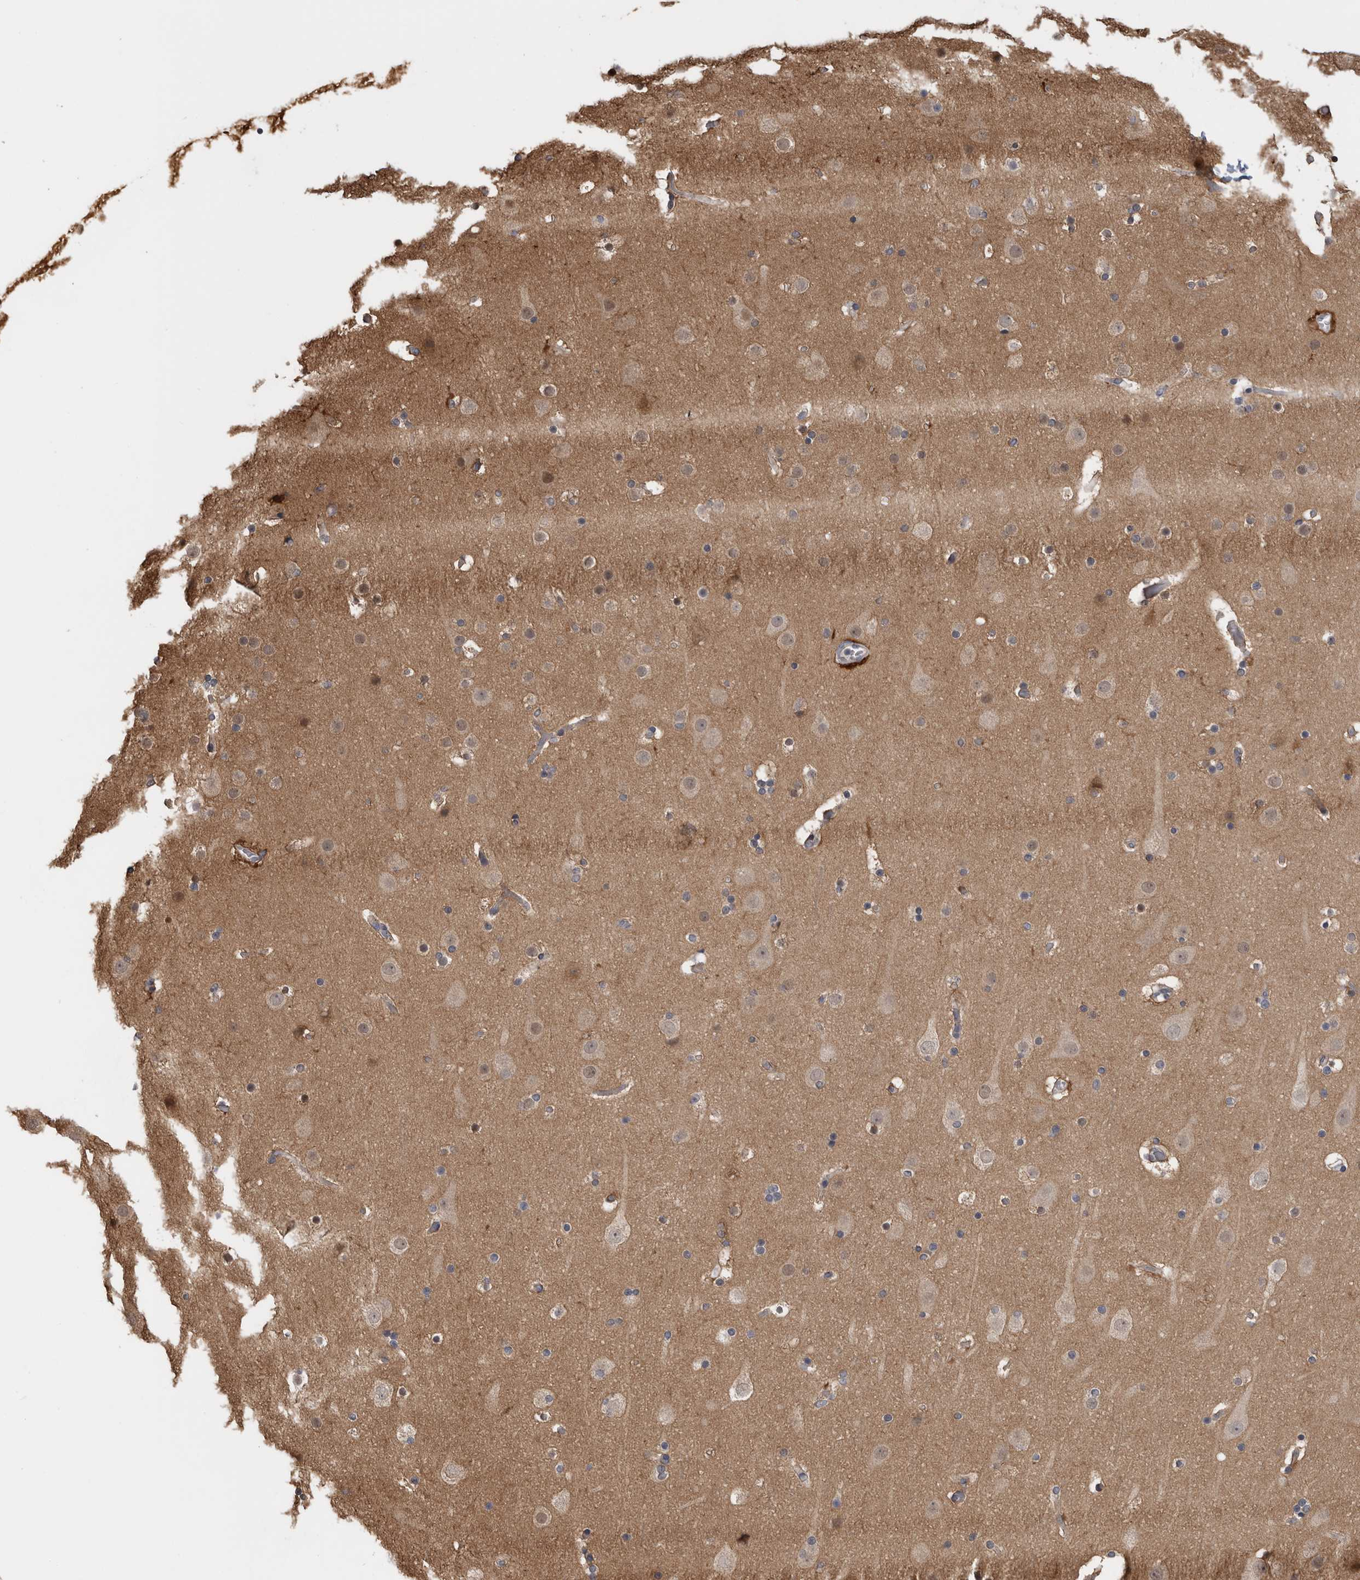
{"staining": {"intensity": "weak", "quantity": "25%-75%", "location": "cytoplasmic/membranous"}, "tissue": "cerebral cortex", "cell_type": "Endothelial cells", "image_type": "normal", "snomed": [{"axis": "morphology", "description": "Normal tissue, NOS"}, {"axis": "topography", "description": "Cerebral cortex"}], "caption": "Immunohistochemical staining of normal cerebral cortex shows low levels of weak cytoplasmic/membranous positivity in about 25%-75% of endothelial cells.", "gene": "USH1G", "patient": {"sex": "male", "age": 57}}